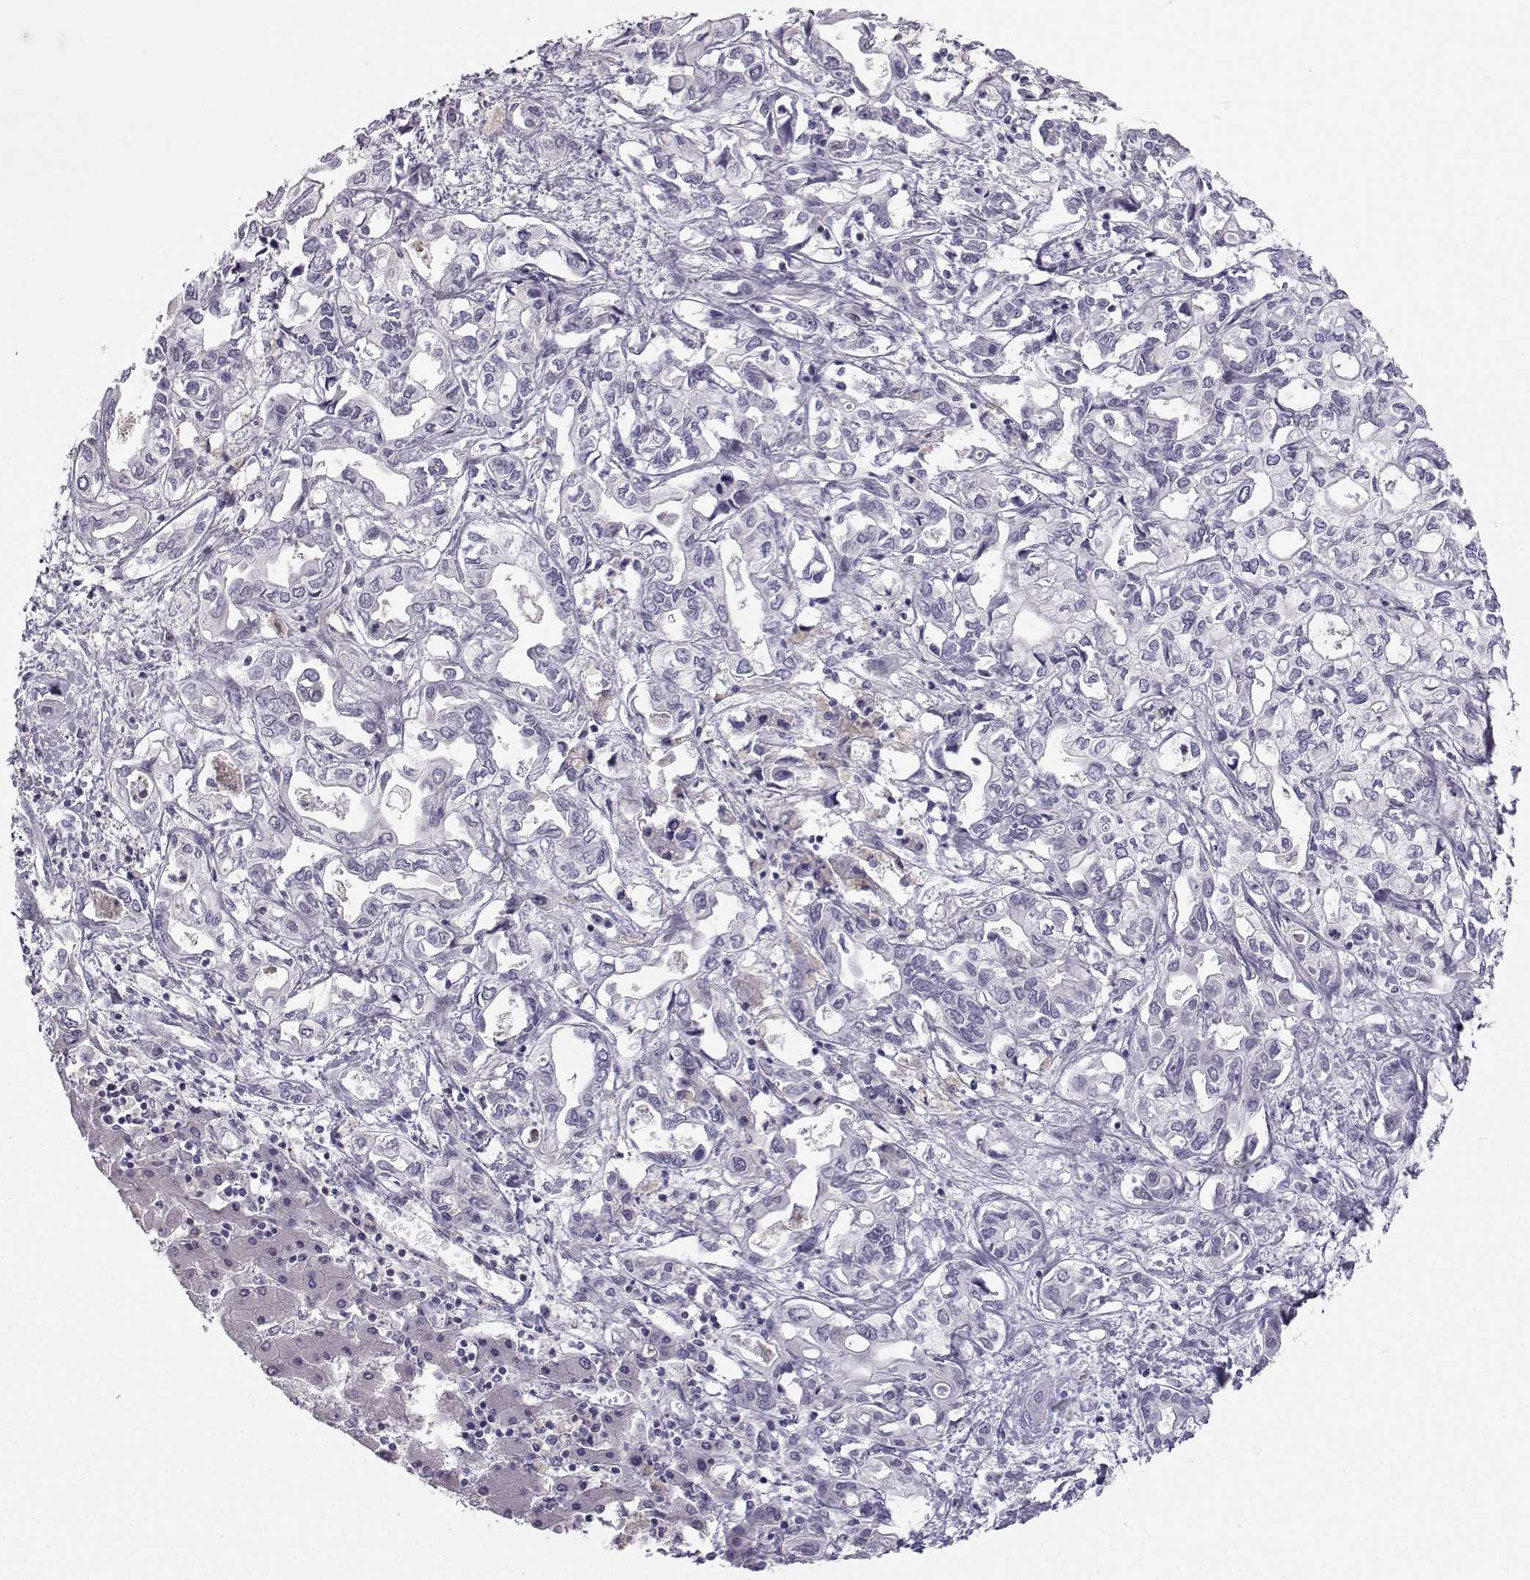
{"staining": {"intensity": "negative", "quantity": "none", "location": "none"}, "tissue": "liver cancer", "cell_type": "Tumor cells", "image_type": "cancer", "snomed": [{"axis": "morphology", "description": "Cholangiocarcinoma"}, {"axis": "topography", "description": "Liver"}], "caption": "This is an immunohistochemistry (IHC) image of human liver cancer. There is no positivity in tumor cells.", "gene": "MROH7", "patient": {"sex": "female", "age": 64}}